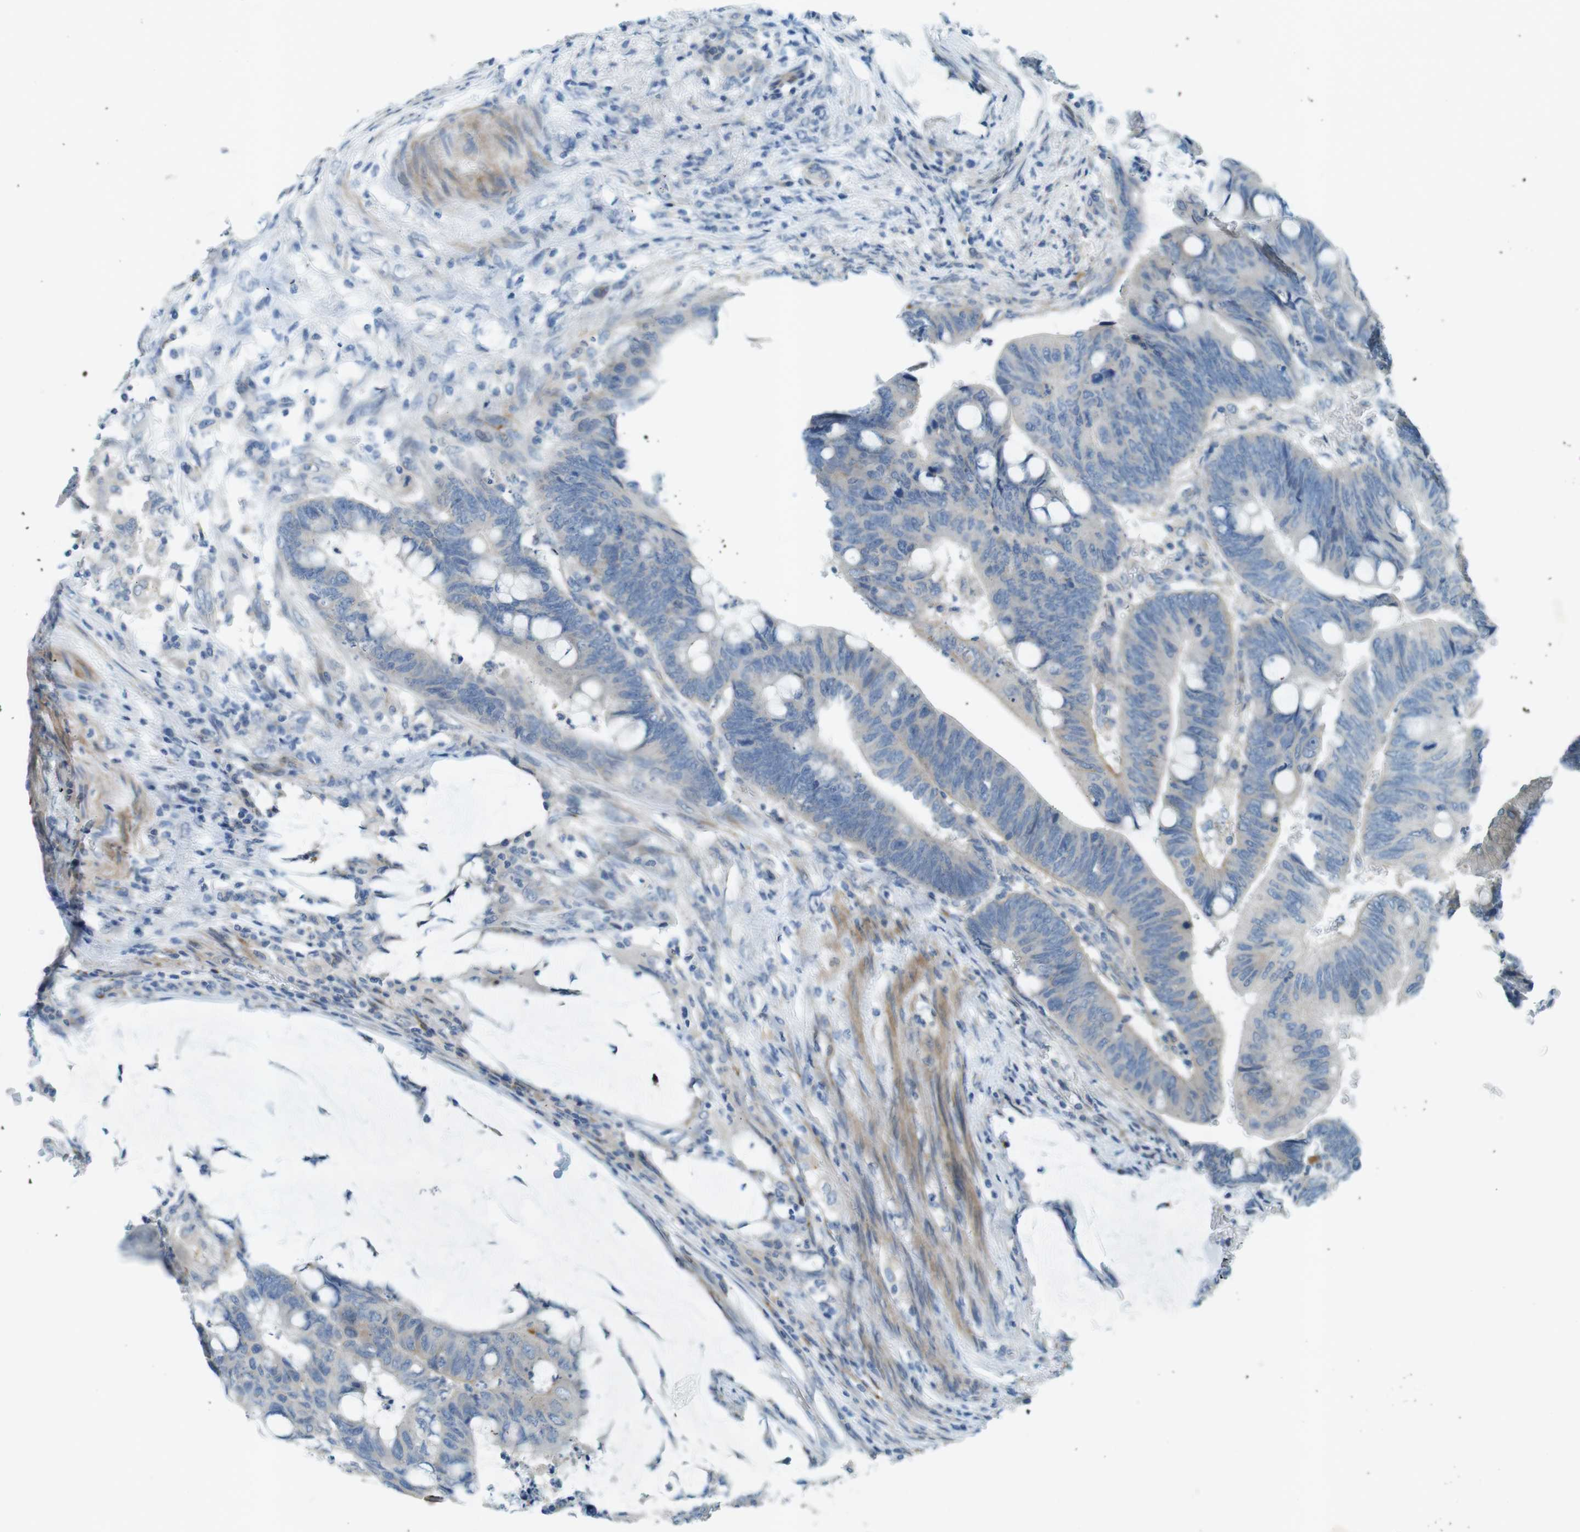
{"staining": {"intensity": "negative", "quantity": "none", "location": "none"}, "tissue": "colorectal cancer", "cell_type": "Tumor cells", "image_type": "cancer", "snomed": [{"axis": "morphology", "description": "Normal tissue, NOS"}, {"axis": "morphology", "description": "Adenocarcinoma, NOS"}, {"axis": "topography", "description": "Rectum"}, {"axis": "topography", "description": "Peripheral nerve tissue"}], "caption": "There is no significant expression in tumor cells of colorectal cancer (adenocarcinoma). The staining is performed using DAB brown chromogen with nuclei counter-stained in using hematoxylin.", "gene": "TYW1", "patient": {"sex": "male", "age": 92}}